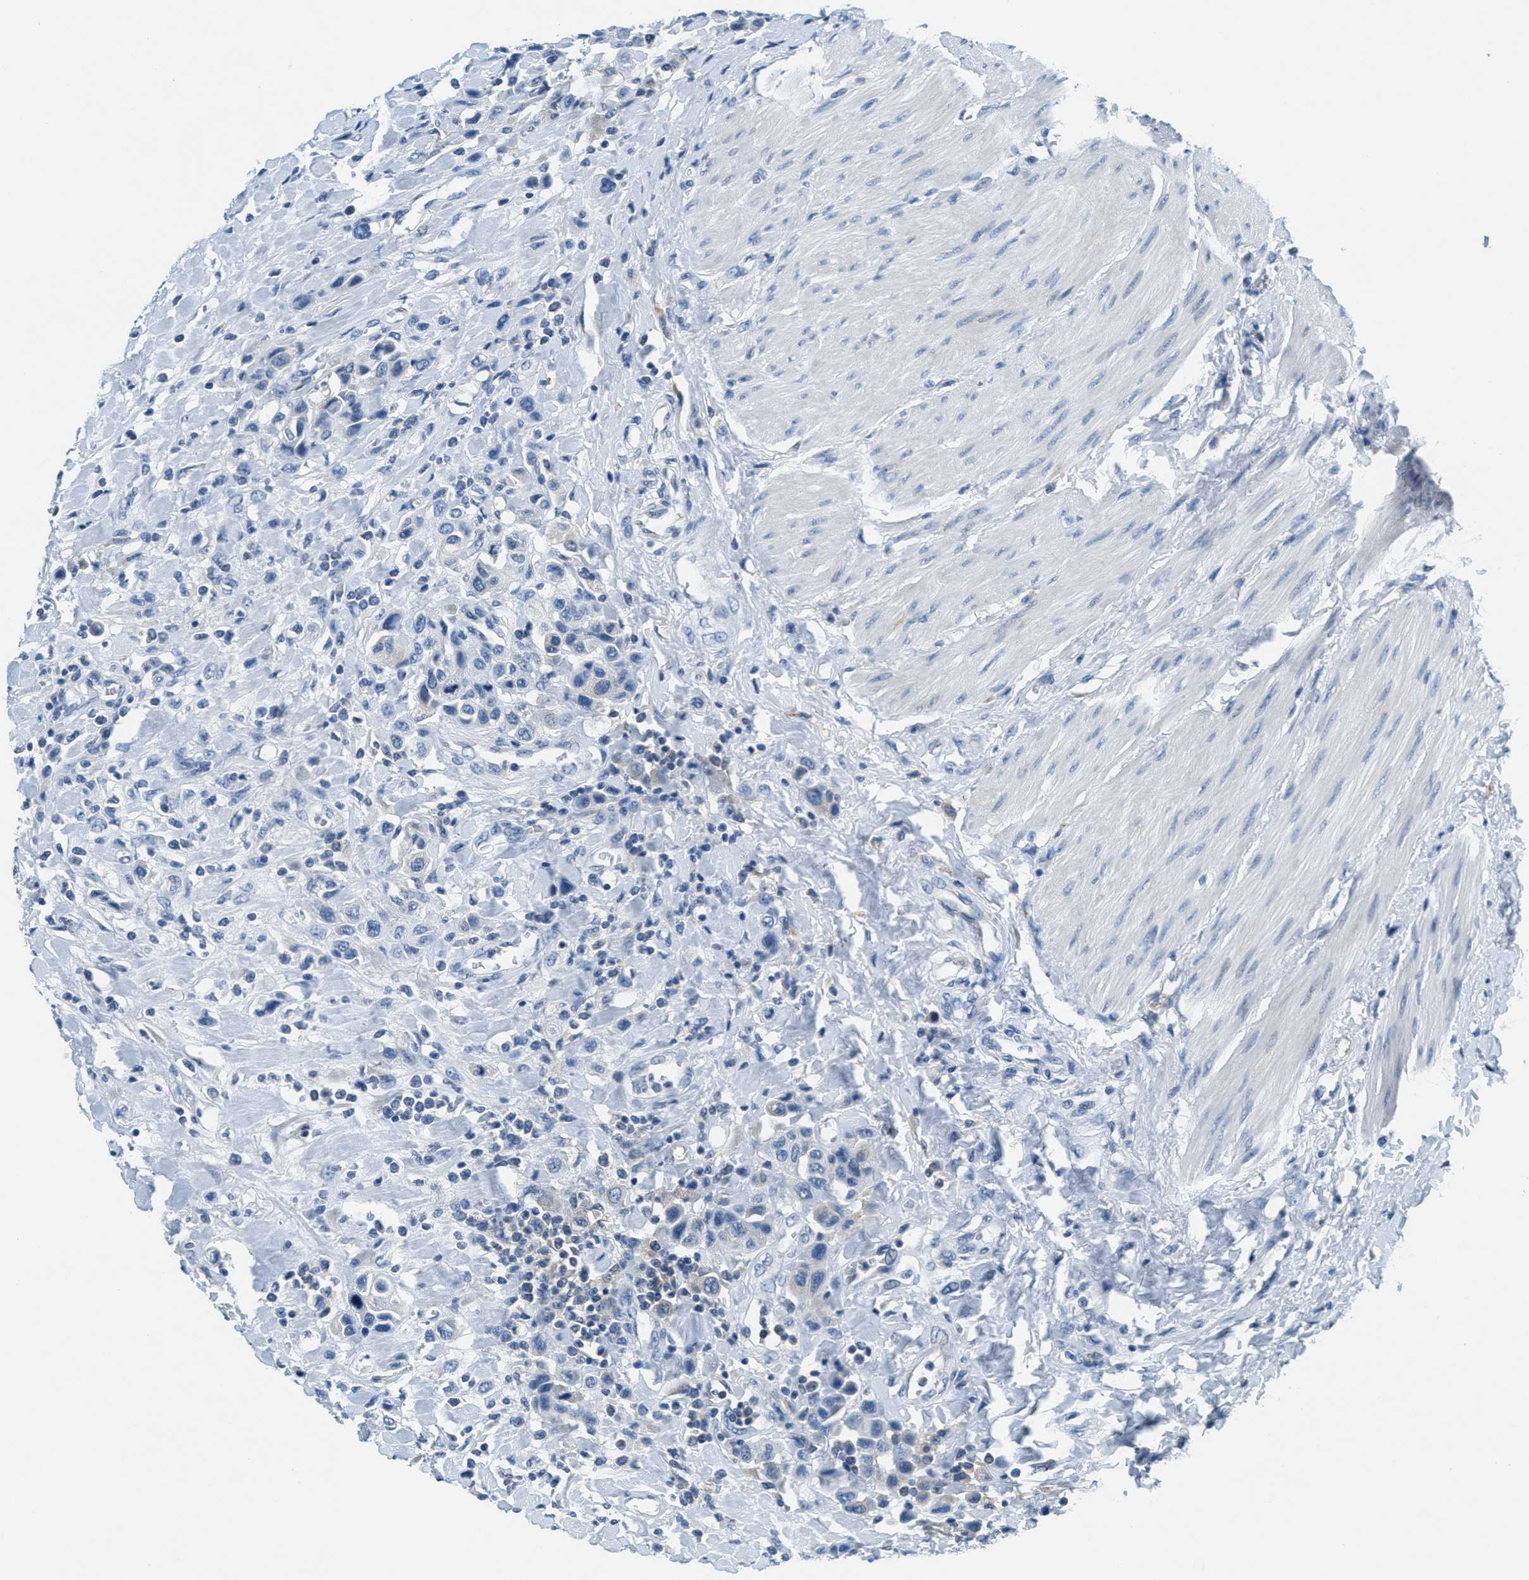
{"staining": {"intensity": "negative", "quantity": "none", "location": "none"}, "tissue": "urothelial cancer", "cell_type": "Tumor cells", "image_type": "cancer", "snomed": [{"axis": "morphology", "description": "Urothelial carcinoma, High grade"}, {"axis": "topography", "description": "Urinary bladder"}], "caption": "The IHC image has no significant expression in tumor cells of urothelial cancer tissue. The staining was performed using DAB (3,3'-diaminobenzidine) to visualize the protein expression in brown, while the nuclei were stained in blue with hematoxylin (Magnification: 20x).", "gene": "A2M", "patient": {"sex": "male", "age": 50}}